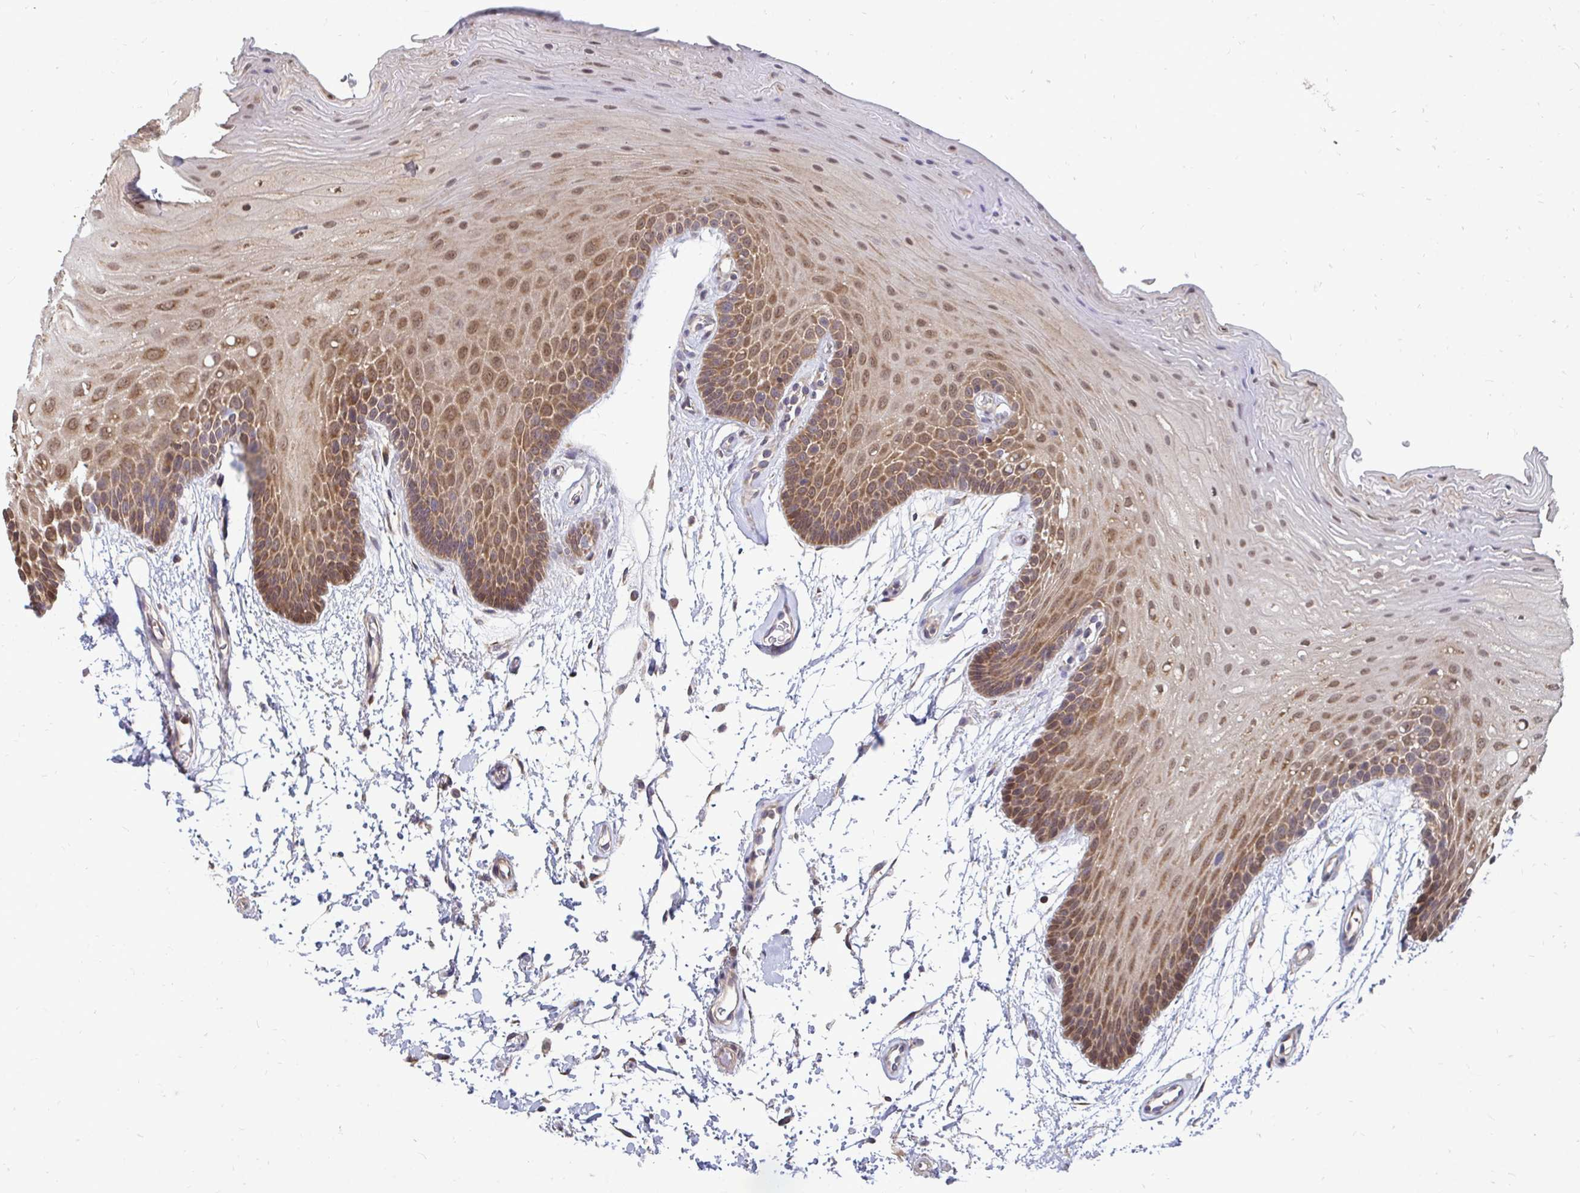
{"staining": {"intensity": "moderate", "quantity": ">75%", "location": "cytoplasmic/membranous,nuclear"}, "tissue": "oral mucosa", "cell_type": "Squamous epithelial cells", "image_type": "normal", "snomed": [{"axis": "morphology", "description": "Normal tissue, NOS"}, {"axis": "morphology", "description": "Squamous cell carcinoma, NOS"}, {"axis": "topography", "description": "Oral tissue"}, {"axis": "topography", "description": "Tounge, NOS"}, {"axis": "topography", "description": "Head-Neck"}], "caption": "Moderate cytoplasmic/membranous,nuclear staining is appreciated in about >75% of squamous epithelial cells in unremarkable oral mucosa. (DAB IHC, brown staining for protein, blue staining for nuclei).", "gene": "DNAJA2", "patient": {"sex": "male", "age": 62}}